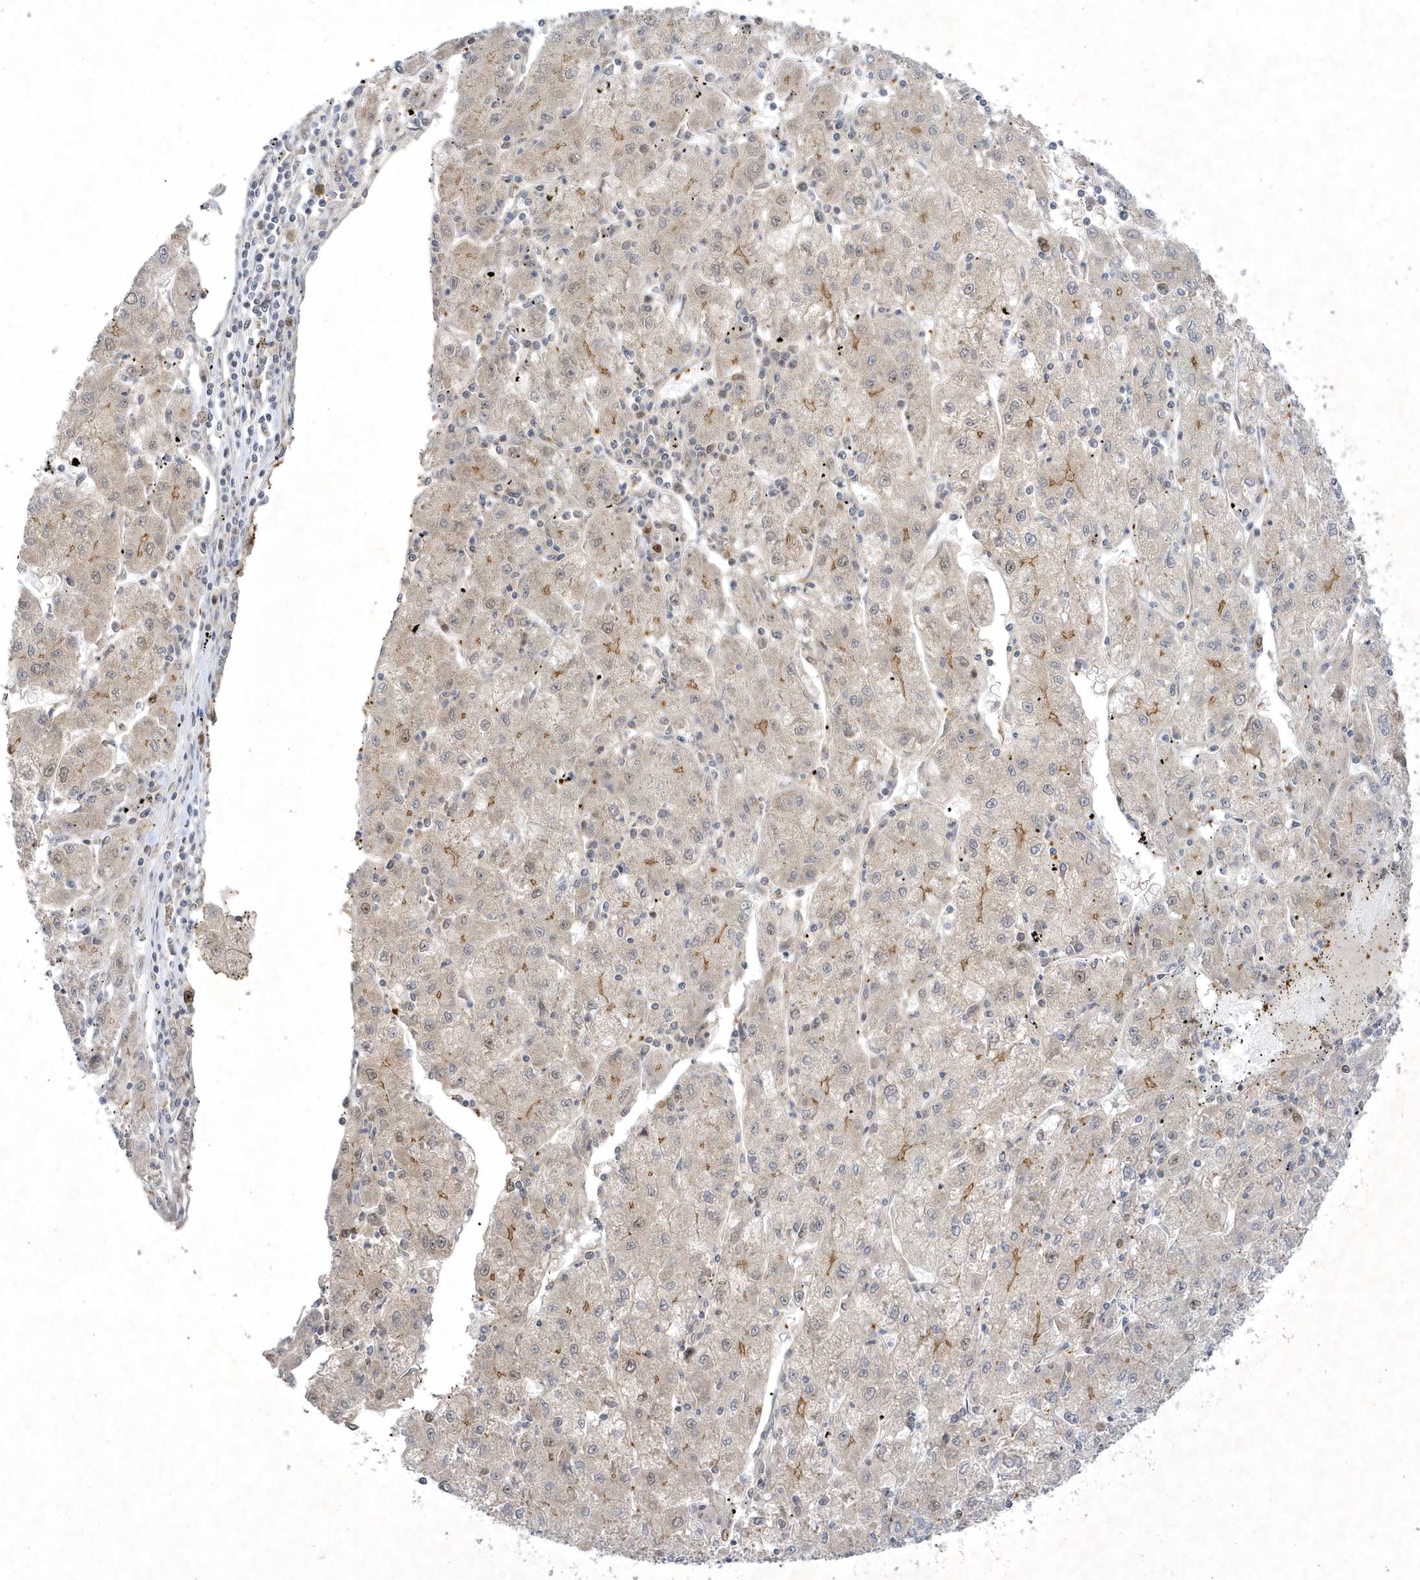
{"staining": {"intensity": "moderate", "quantity": "<25%", "location": "cytoplasmic/membranous"}, "tissue": "liver cancer", "cell_type": "Tumor cells", "image_type": "cancer", "snomed": [{"axis": "morphology", "description": "Carcinoma, Hepatocellular, NOS"}, {"axis": "topography", "description": "Liver"}], "caption": "This micrograph demonstrates immunohistochemistry (IHC) staining of human liver cancer (hepatocellular carcinoma), with low moderate cytoplasmic/membranous positivity in about <25% of tumor cells.", "gene": "NAF1", "patient": {"sex": "male", "age": 72}}